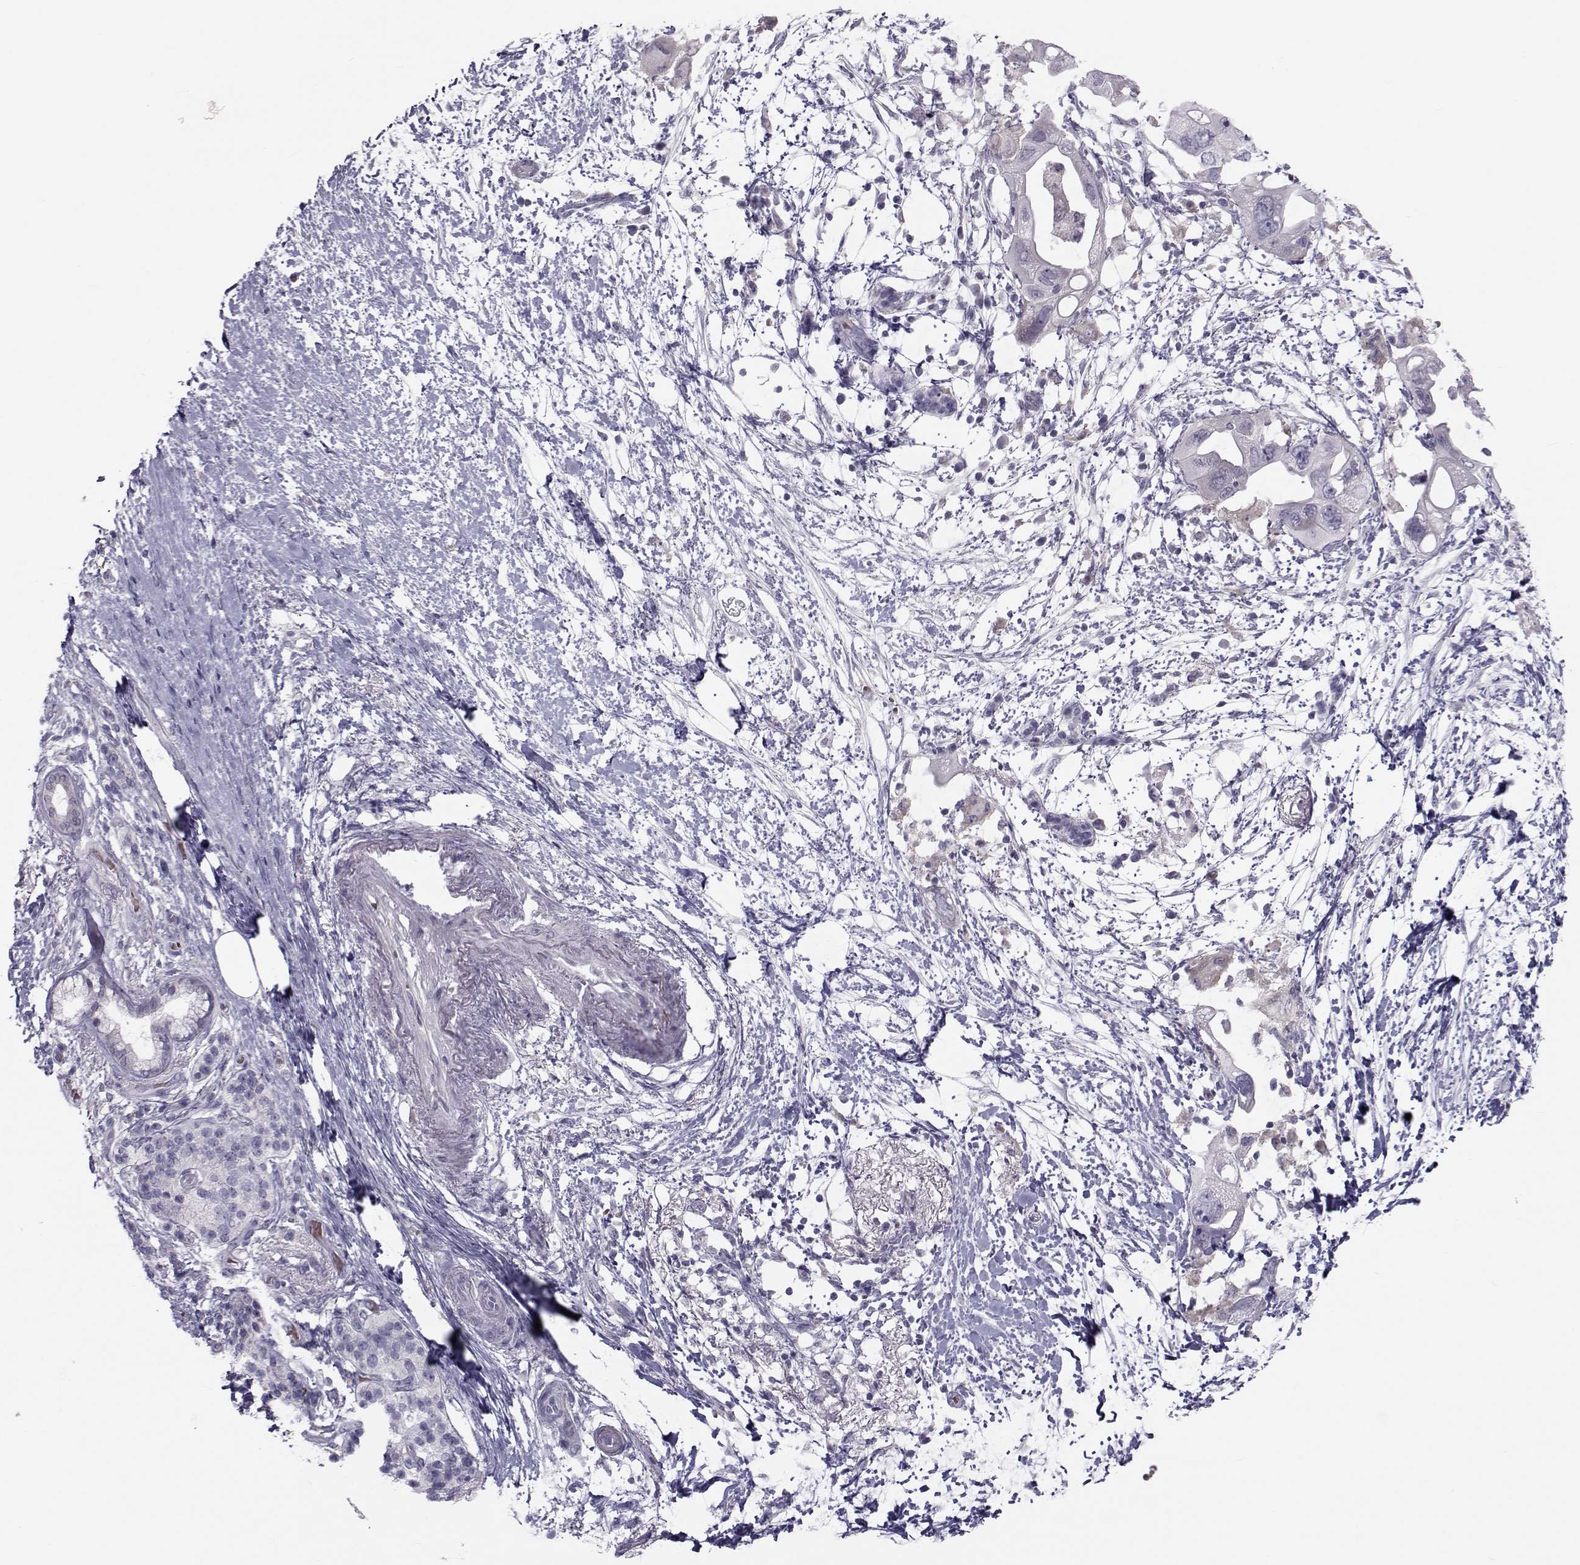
{"staining": {"intensity": "negative", "quantity": "none", "location": "none"}, "tissue": "pancreatic cancer", "cell_type": "Tumor cells", "image_type": "cancer", "snomed": [{"axis": "morphology", "description": "Adenocarcinoma, NOS"}, {"axis": "topography", "description": "Pancreas"}], "caption": "Photomicrograph shows no protein positivity in tumor cells of pancreatic cancer tissue.", "gene": "GARIN3", "patient": {"sex": "female", "age": 72}}